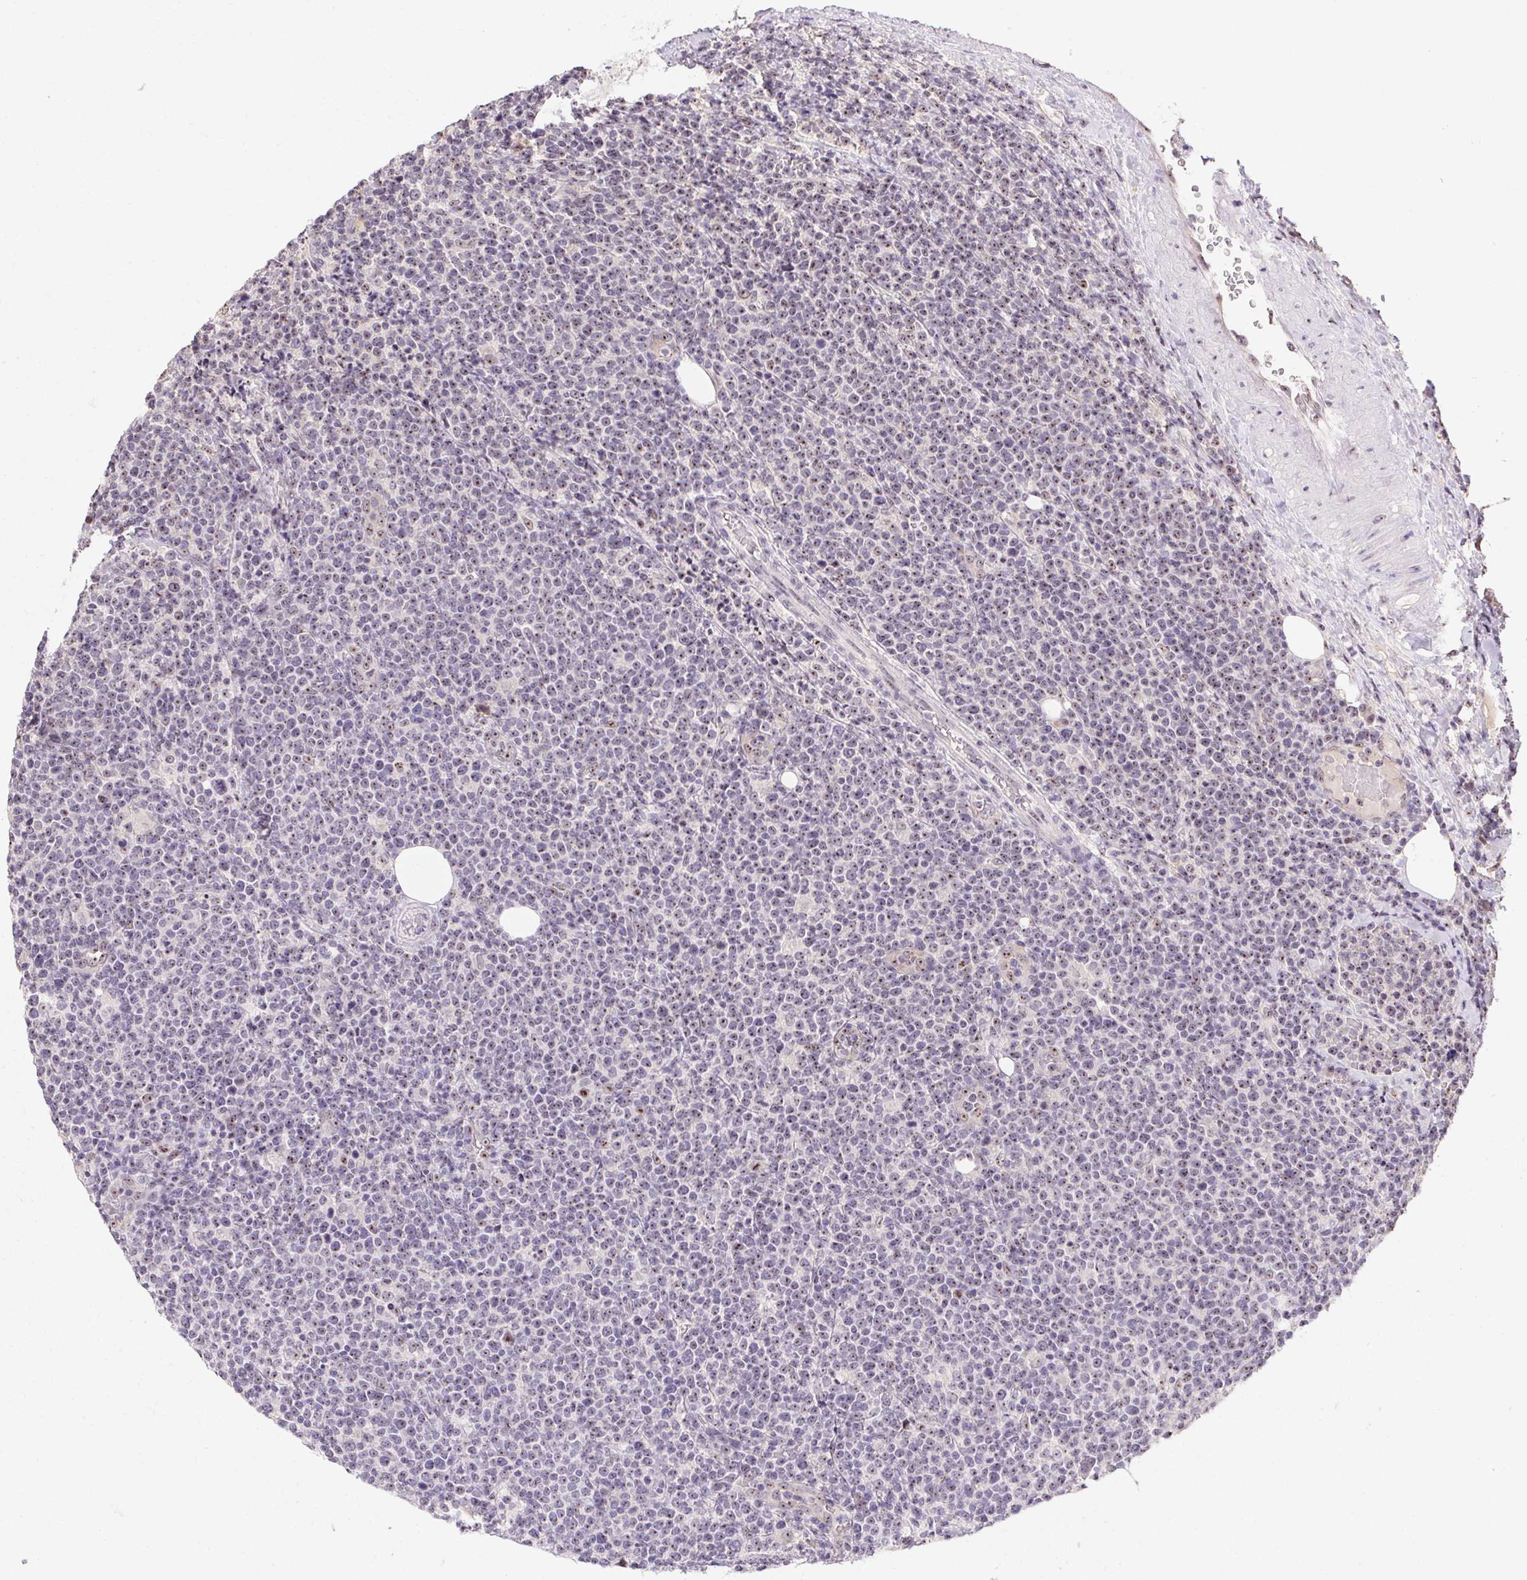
{"staining": {"intensity": "moderate", "quantity": ">75%", "location": "nuclear"}, "tissue": "lymphoma", "cell_type": "Tumor cells", "image_type": "cancer", "snomed": [{"axis": "morphology", "description": "Malignant lymphoma, non-Hodgkin's type, High grade"}, {"axis": "topography", "description": "Lymph node"}], "caption": "Tumor cells display medium levels of moderate nuclear positivity in approximately >75% of cells in malignant lymphoma, non-Hodgkin's type (high-grade).", "gene": "BATF2", "patient": {"sex": "male", "age": 61}}